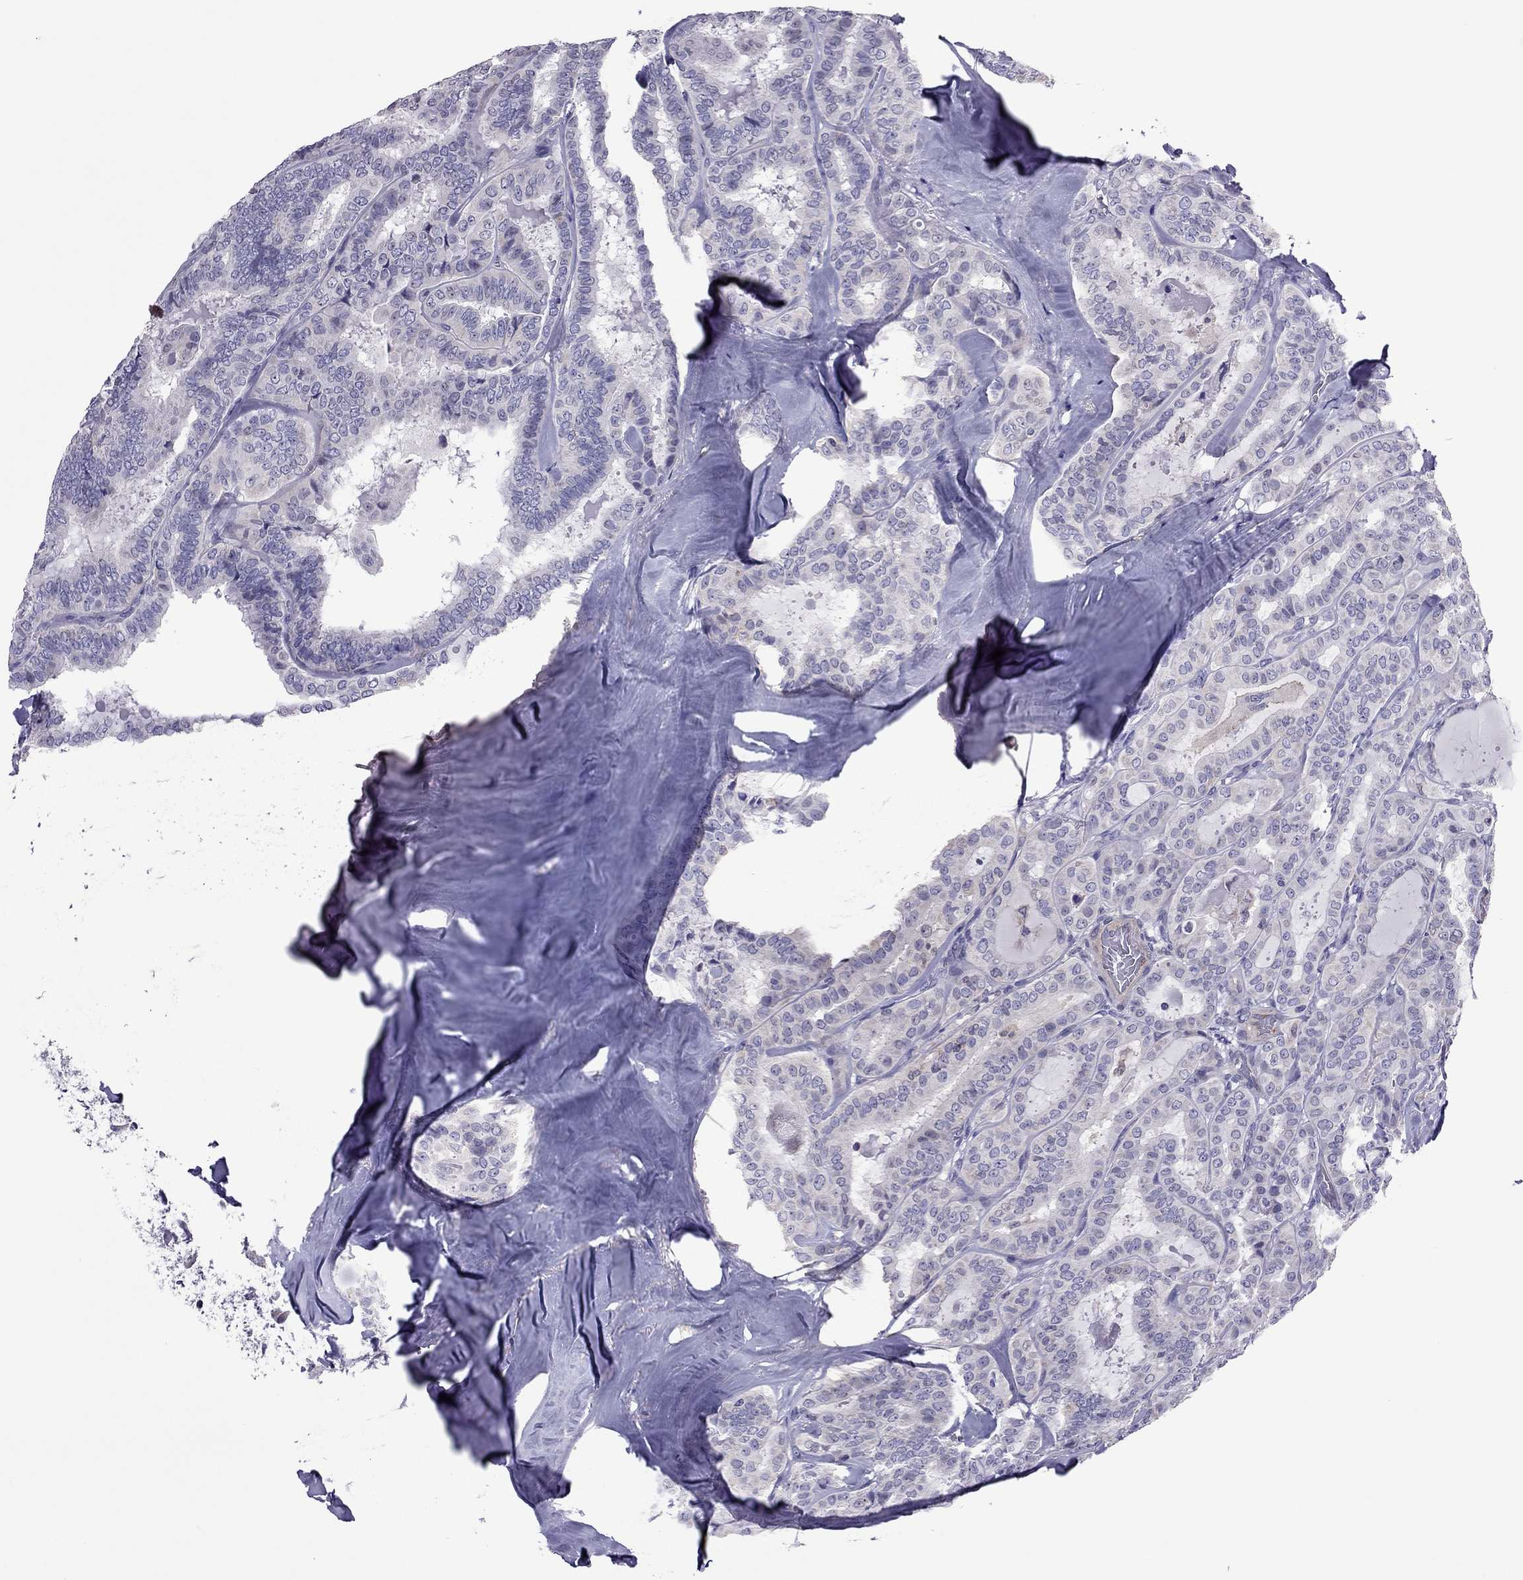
{"staining": {"intensity": "weak", "quantity": "25%-75%", "location": "cytoplasmic/membranous"}, "tissue": "thyroid cancer", "cell_type": "Tumor cells", "image_type": "cancer", "snomed": [{"axis": "morphology", "description": "Papillary adenocarcinoma, NOS"}, {"axis": "topography", "description": "Thyroid gland"}], "caption": "Papillary adenocarcinoma (thyroid) stained with DAB (3,3'-diaminobenzidine) IHC demonstrates low levels of weak cytoplasmic/membranous expression in about 25%-75% of tumor cells. The staining was performed using DAB (3,3'-diaminobenzidine) to visualize the protein expression in brown, while the nuclei were stained in blue with hematoxylin (Magnification: 20x).", "gene": "SLC16A8", "patient": {"sex": "female", "age": 39}}